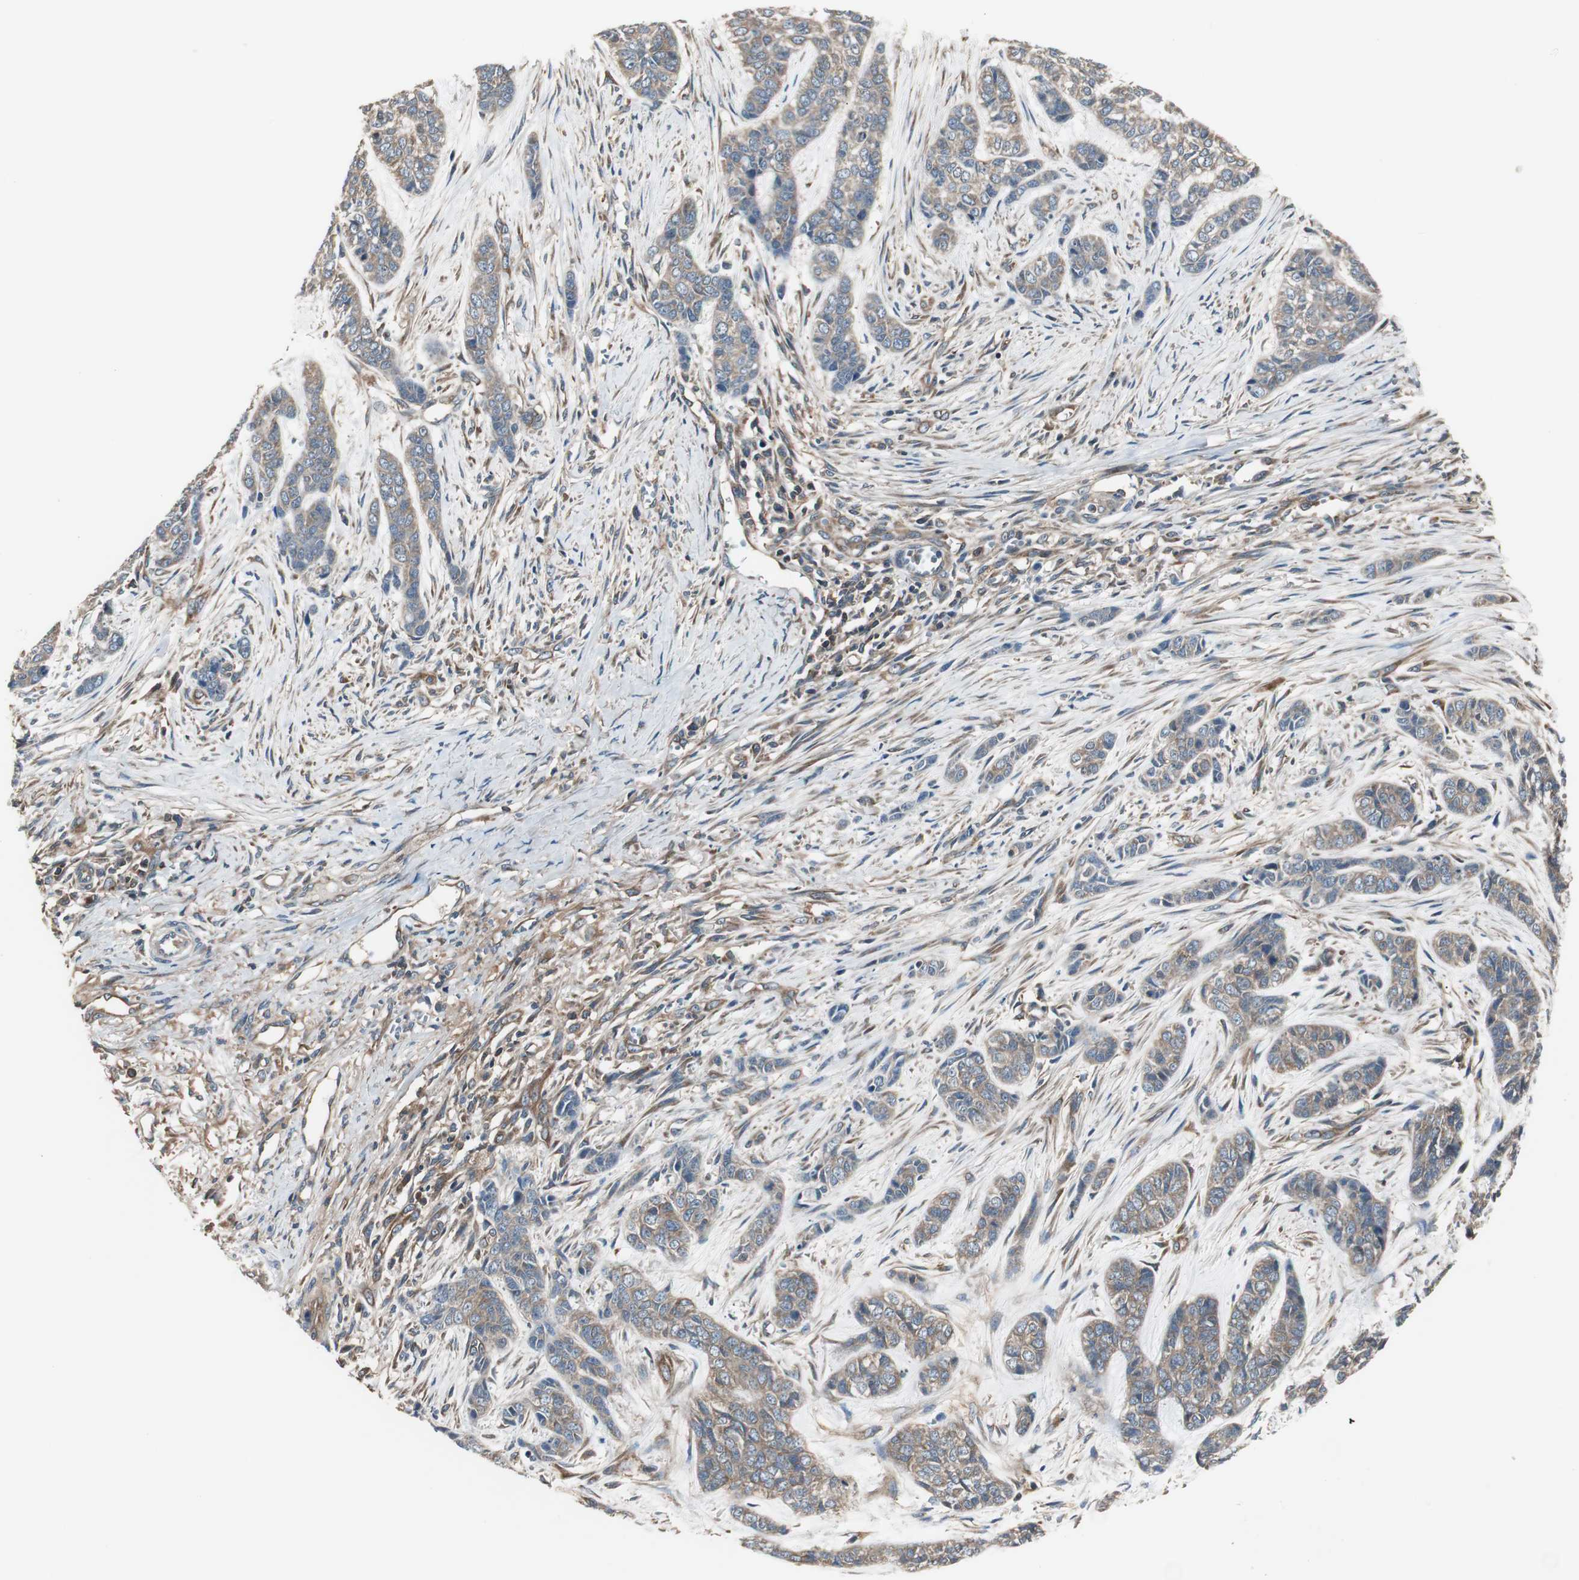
{"staining": {"intensity": "weak", "quantity": ">75%", "location": "cytoplasmic/membranous"}, "tissue": "skin cancer", "cell_type": "Tumor cells", "image_type": "cancer", "snomed": [{"axis": "morphology", "description": "Basal cell carcinoma"}, {"axis": "topography", "description": "Skin"}], "caption": "Approximately >75% of tumor cells in skin cancer exhibit weak cytoplasmic/membranous protein positivity as visualized by brown immunohistochemical staining.", "gene": "CAPNS1", "patient": {"sex": "female", "age": 64}}